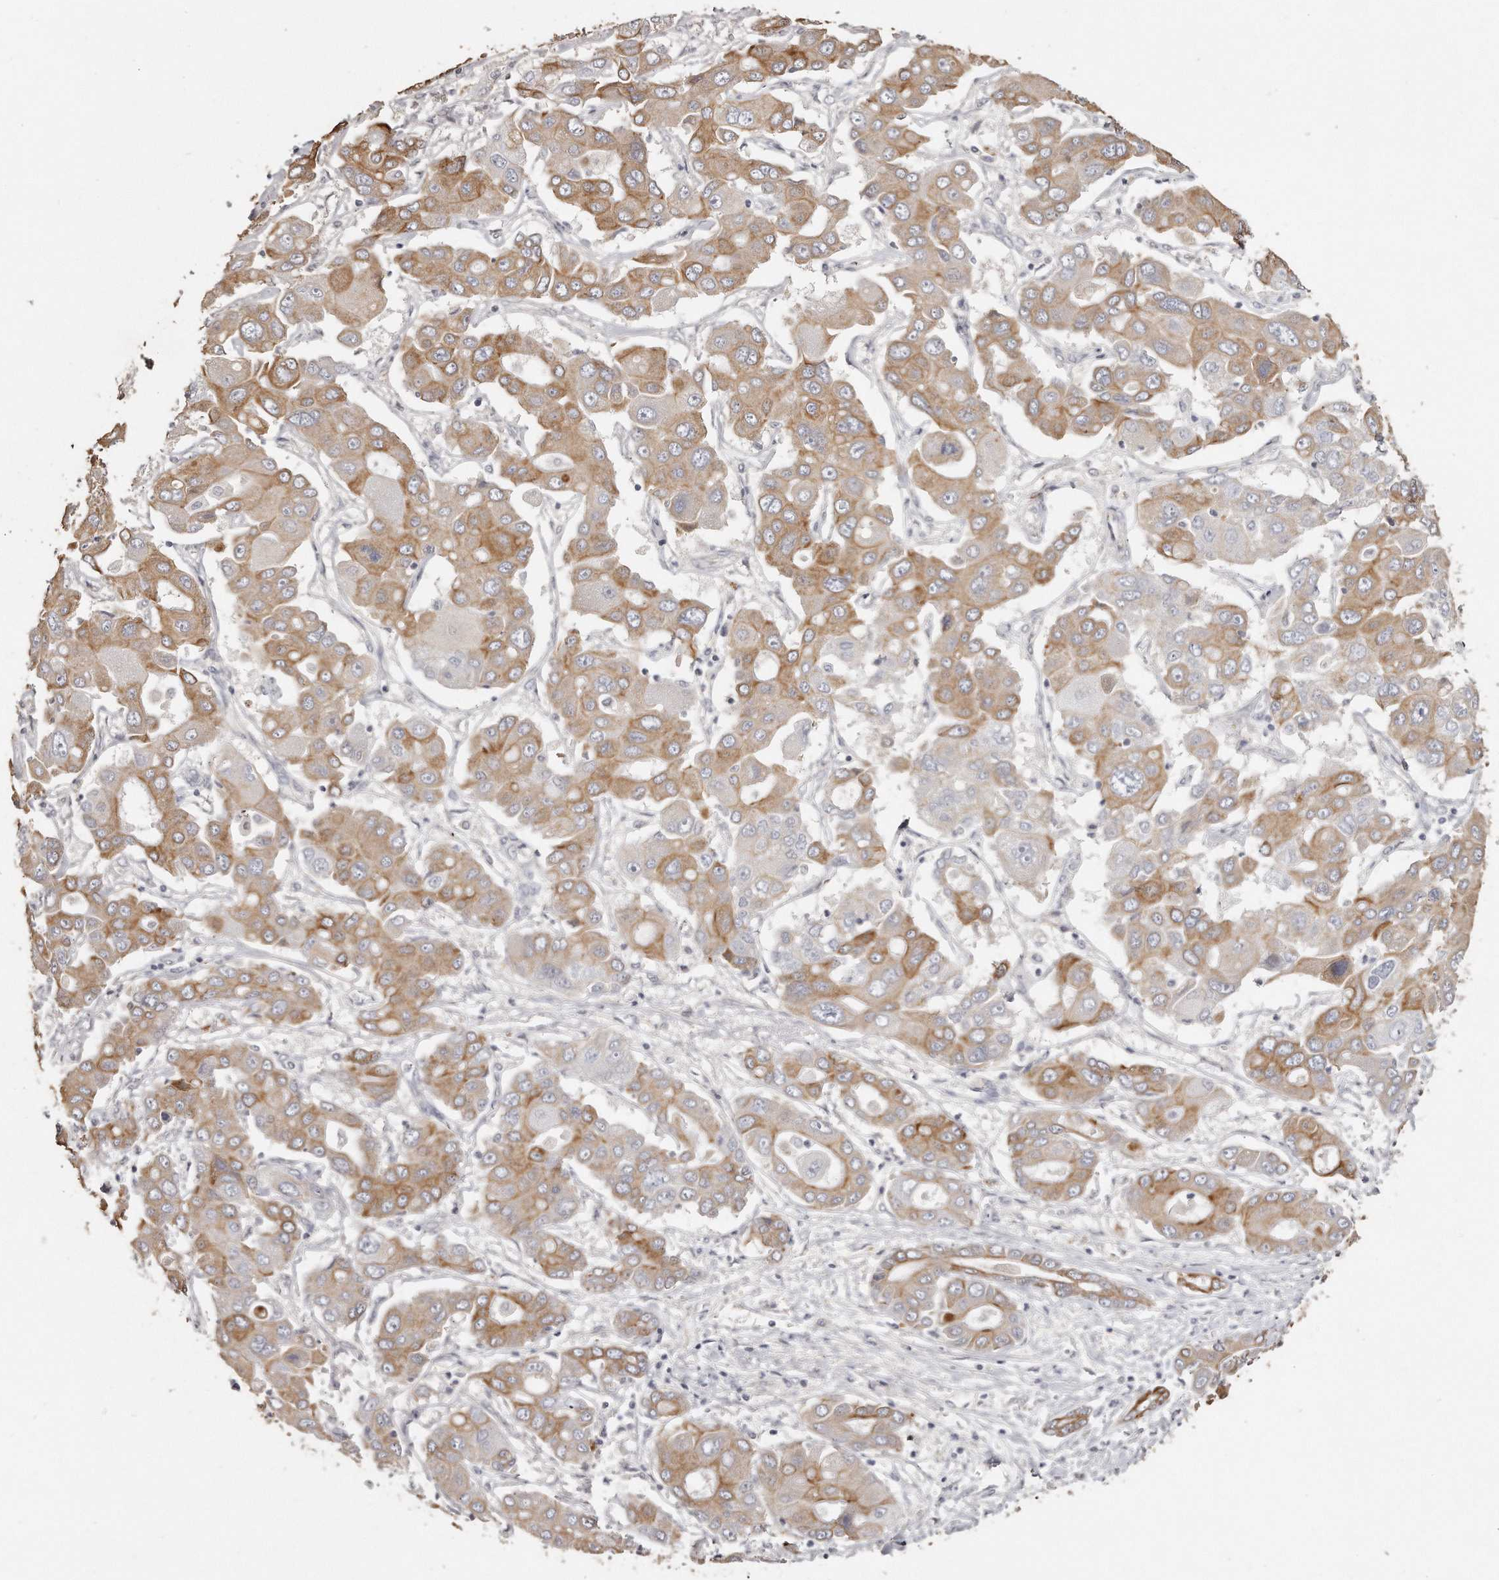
{"staining": {"intensity": "moderate", "quantity": ">75%", "location": "cytoplasmic/membranous"}, "tissue": "liver cancer", "cell_type": "Tumor cells", "image_type": "cancer", "snomed": [{"axis": "morphology", "description": "Cholangiocarcinoma"}, {"axis": "topography", "description": "Liver"}], "caption": "Liver cancer (cholangiocarcinoma) stained with DAB (3,3'-diaminobenzidine) immunohistochemistry exhibits medium levels of moderate cytoplasmic/membranous positivity in approximately >75% of tumor cells.", "gene": "ZYG11A", "patient": {"sex": "male", "age": 67}}